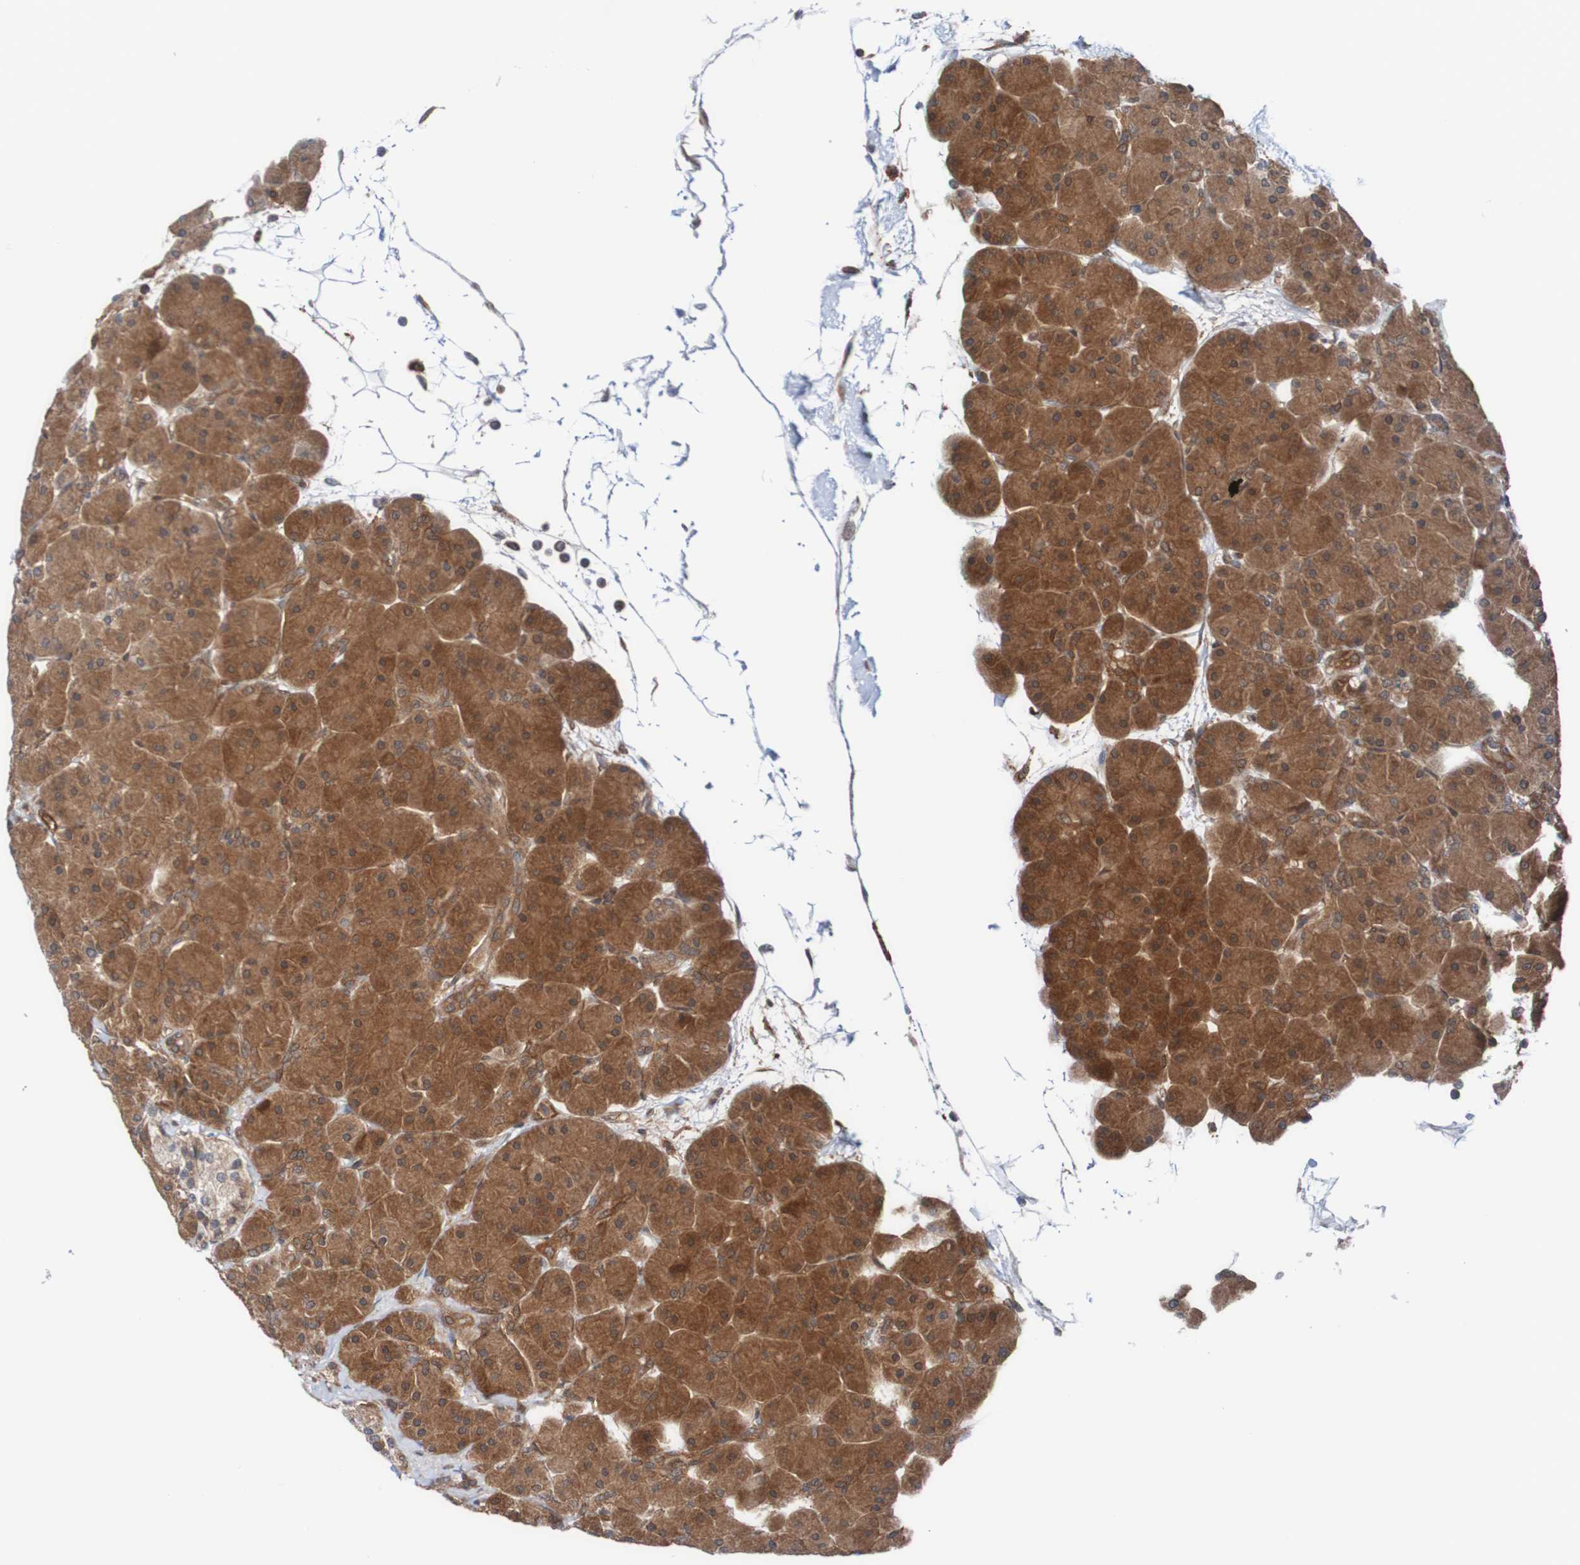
{"staining": {"intensity": "moderate", "quantity": ">75%", "location": "cytoplasmic/membranous"}, "tissue": "pancreas", "cell_type": "Exocrine glandular cells", "image_type": "normal", "snomed": [{"axis": "morphology", "description": "Normal tissue, NOS"}, {"axis": "topography", "description": "Pancreas"}], "caption": "Immunohistochemical staining of unremarkable pancreas exhibits >75% levels of moderate cytoplasmic/membranous protein expression in approximately >75% of exocrine glandular cells. (DAB (3,3'-diaminobenzidine) IHC, brown staining for protein, blue staining for nuclei).", "gene": "RIGI", "patient": {"sex": "male", "age": 66}}